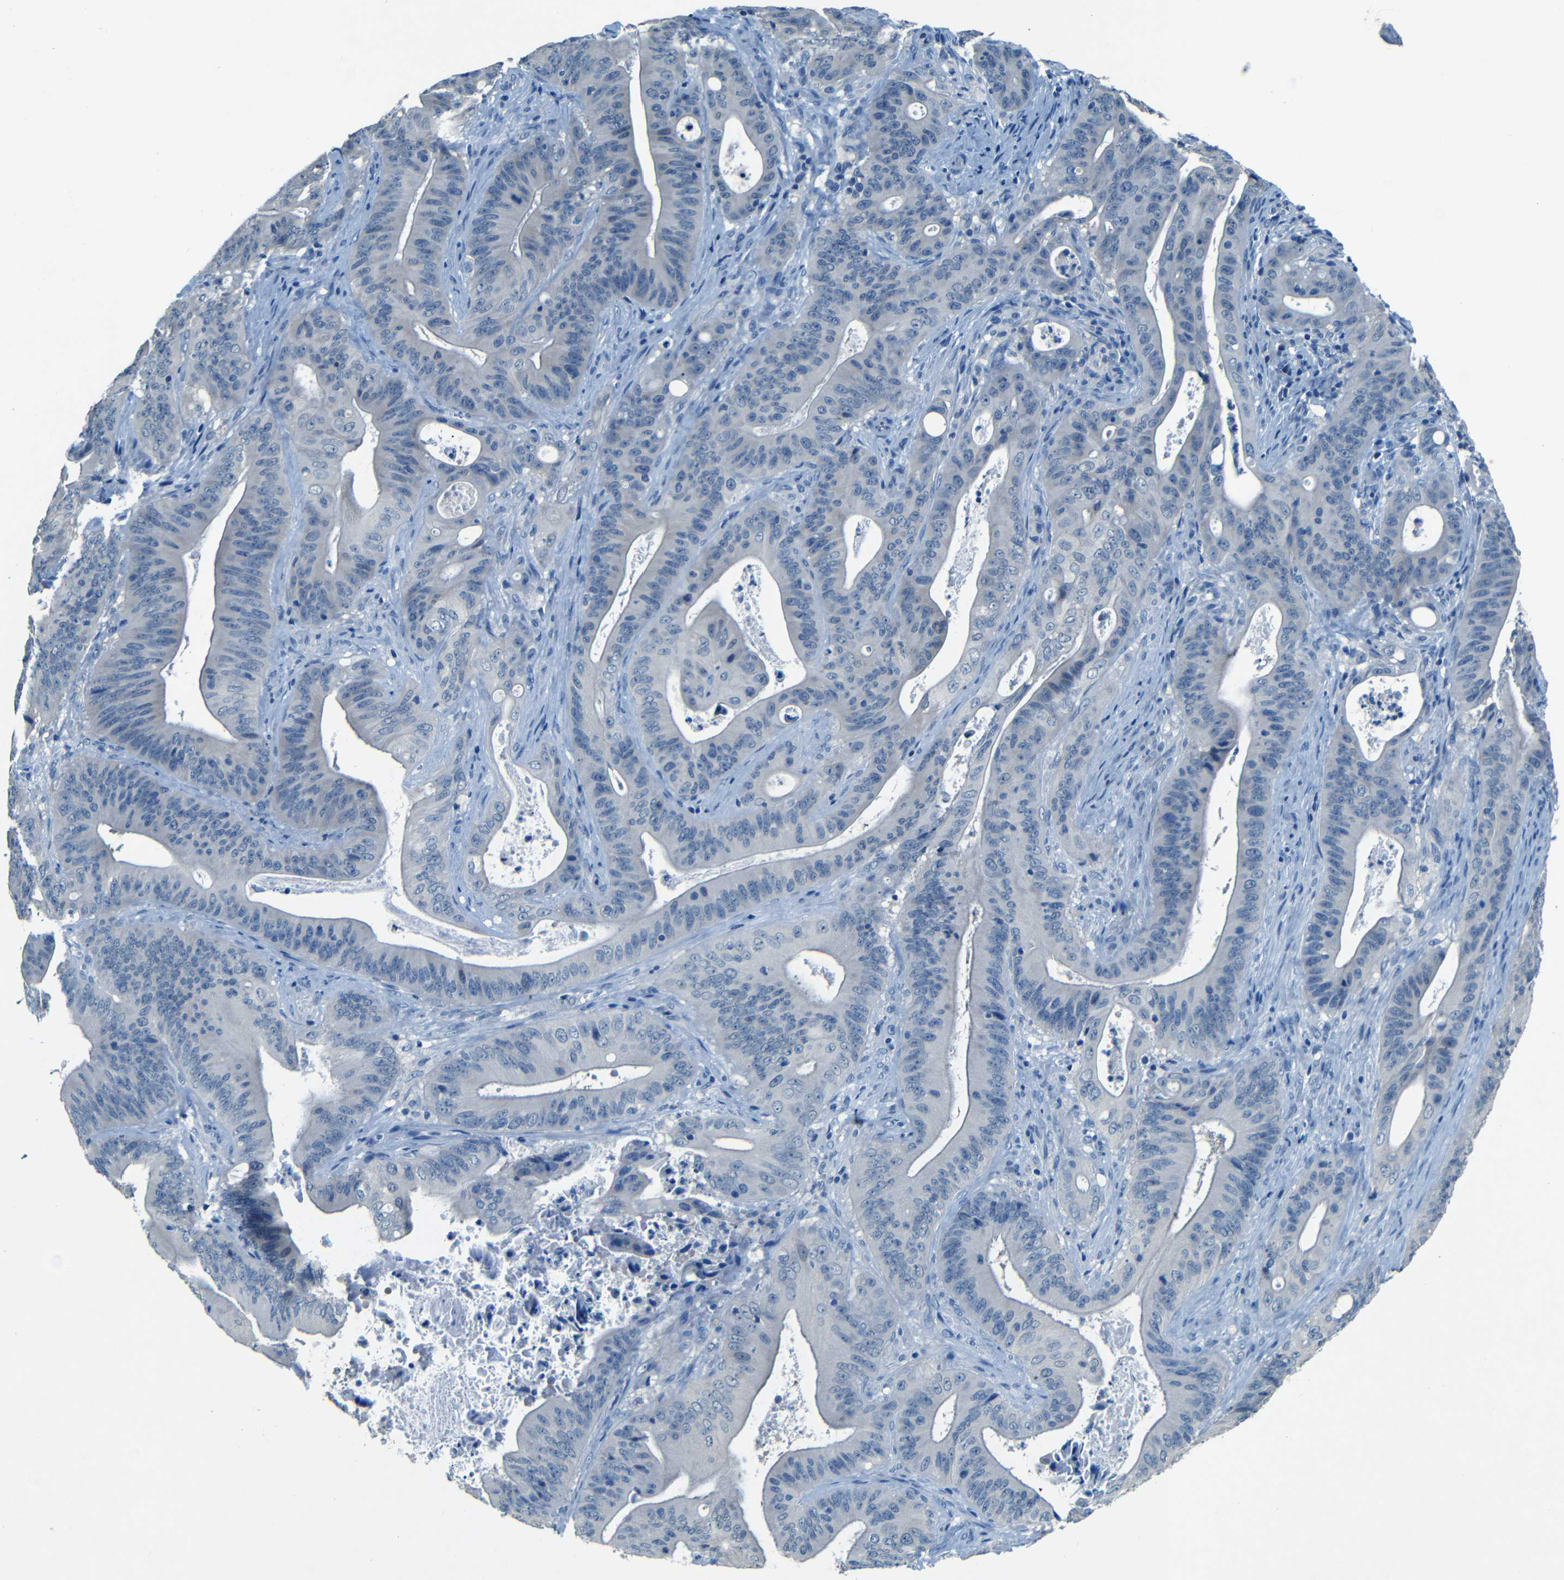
{"staining": {"intensity": "negative", "quantity": "none", "location": "none"}, "tissue": "pancreatic cancer", "cell_type": "Tumor cells", "image_type": "cancer", "snomed": [{"axis": "morphology", "description": "Normal tissue, NOS"}, {"axis": "topography", "description": "Lymph node"}], "caption": "The micrograph shows no significant staining in tumor cells of pancreatic cancer.", "gene": "ZMAT1", "patient": {"sex": "male", "age": 62}}